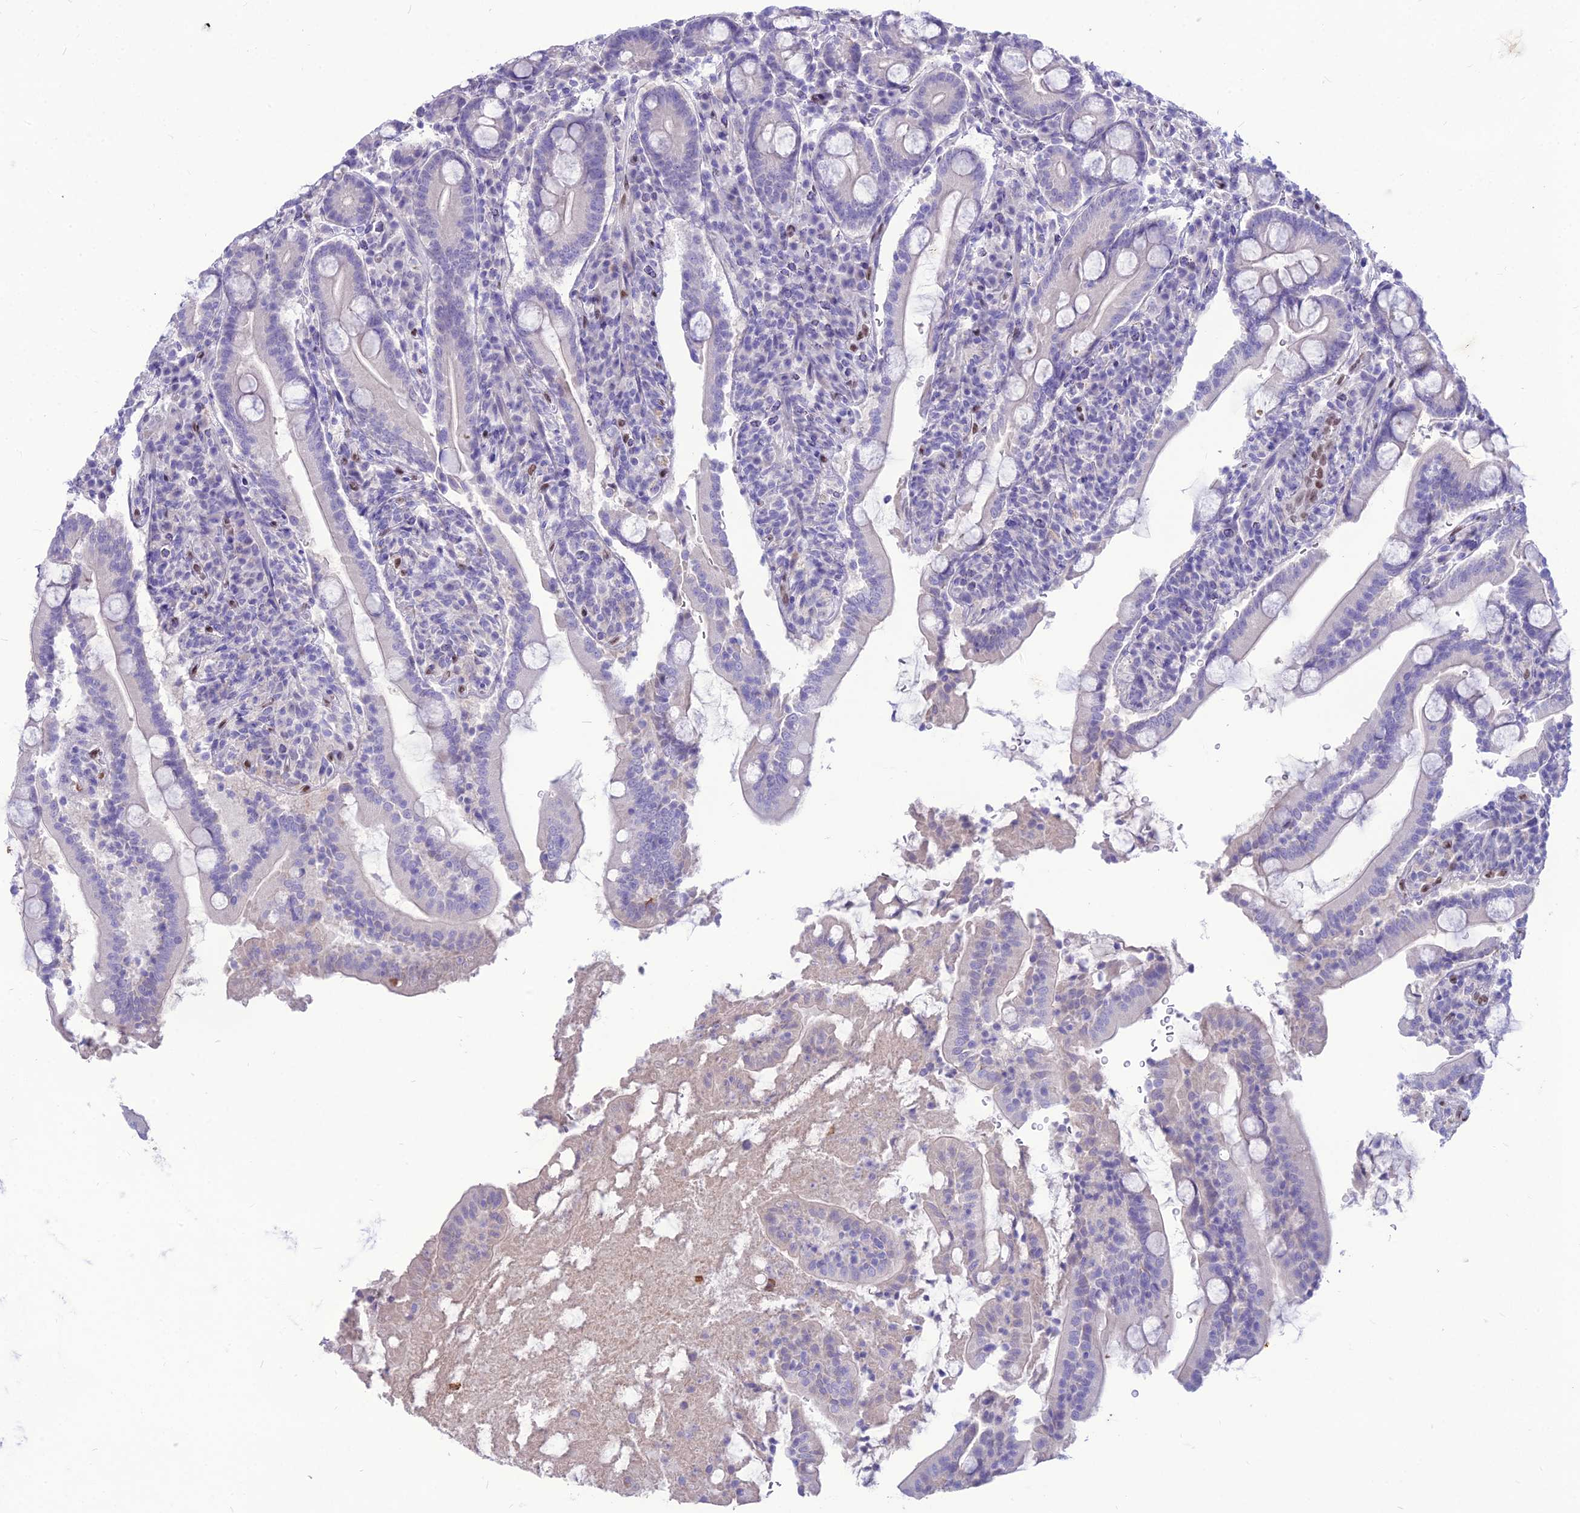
{"staining": {"intensity": "negative", "quantity": "none", "location": "none"}, "tissue": "duodenum", "cell_type": "Glandular cells", "image_type": "normal", "snomed": [{"axis": "morphology", "description": "Normal tissue, NOS"}, {"axis": "topography", "description": "Duodenum"}], "caption": "DAB (3,3'-diaminobenzidine) immunohistochemical staining of benign duodenum displays no significant staining in glandular cells.", "gene": "NOVA2", "patient": {"sex": "male", "age": 35}}